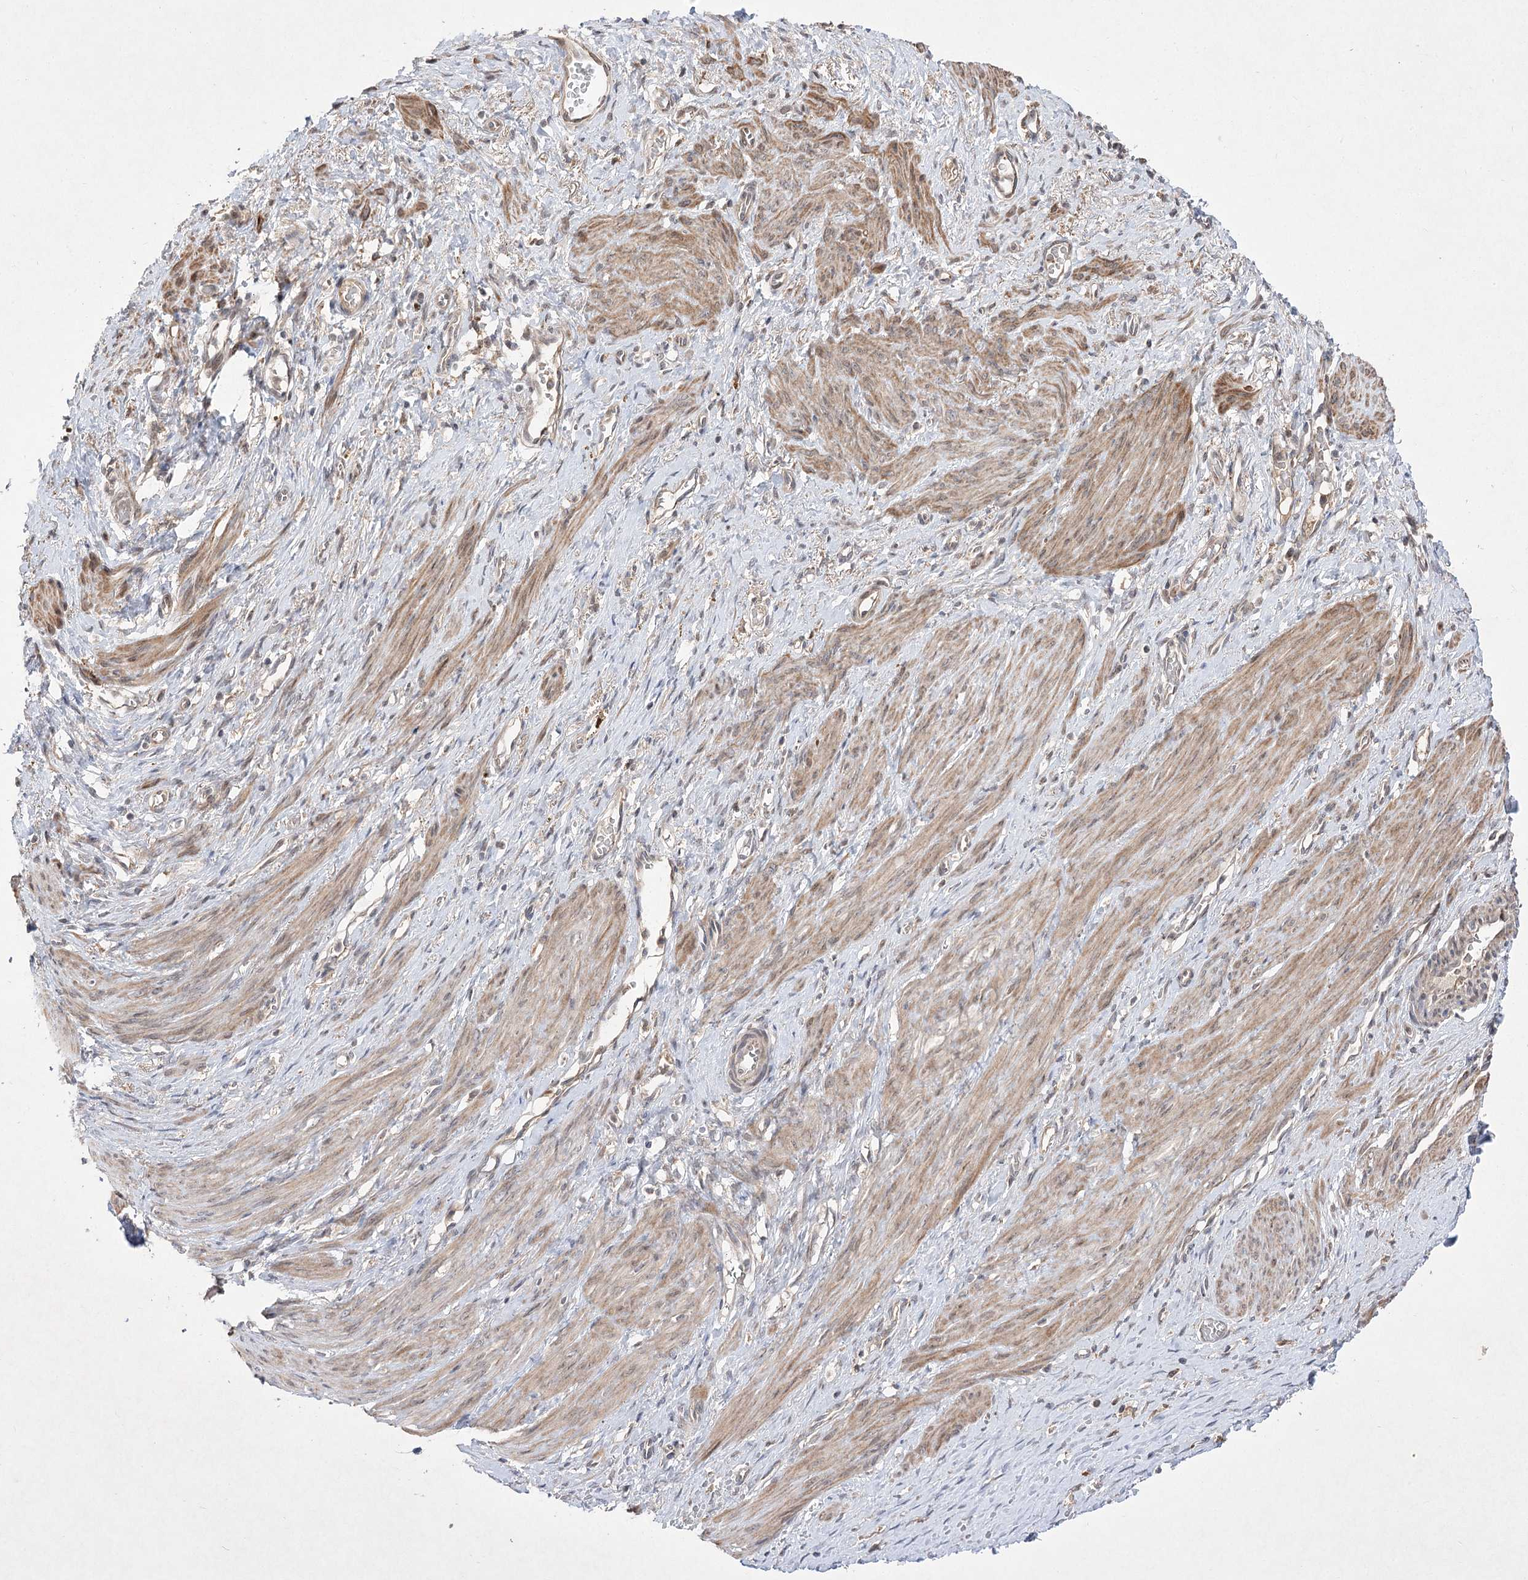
{"staining": {"intensity": "moderate", "quantity": ">75%", "location": "cytoplasmic/membranous"}, "tissue": "smooth muscle", "cell_type": "Smooth muscle cells", "image_type": "normal", "snomed": [{"axis": "morphology", "description": "Normal tissue, NOS"}, {"axis": "topography", "description": "Endometrium"}], "caption": "About >75% of smooth muscle cells in unremarkable smooth muscle demonstrate moderate cytoplasmic/membranous protein positivity as visualized by brown immunohistochemical staining.", "gene": "HELT", "patient": {"sex": "female", "age": 33}}